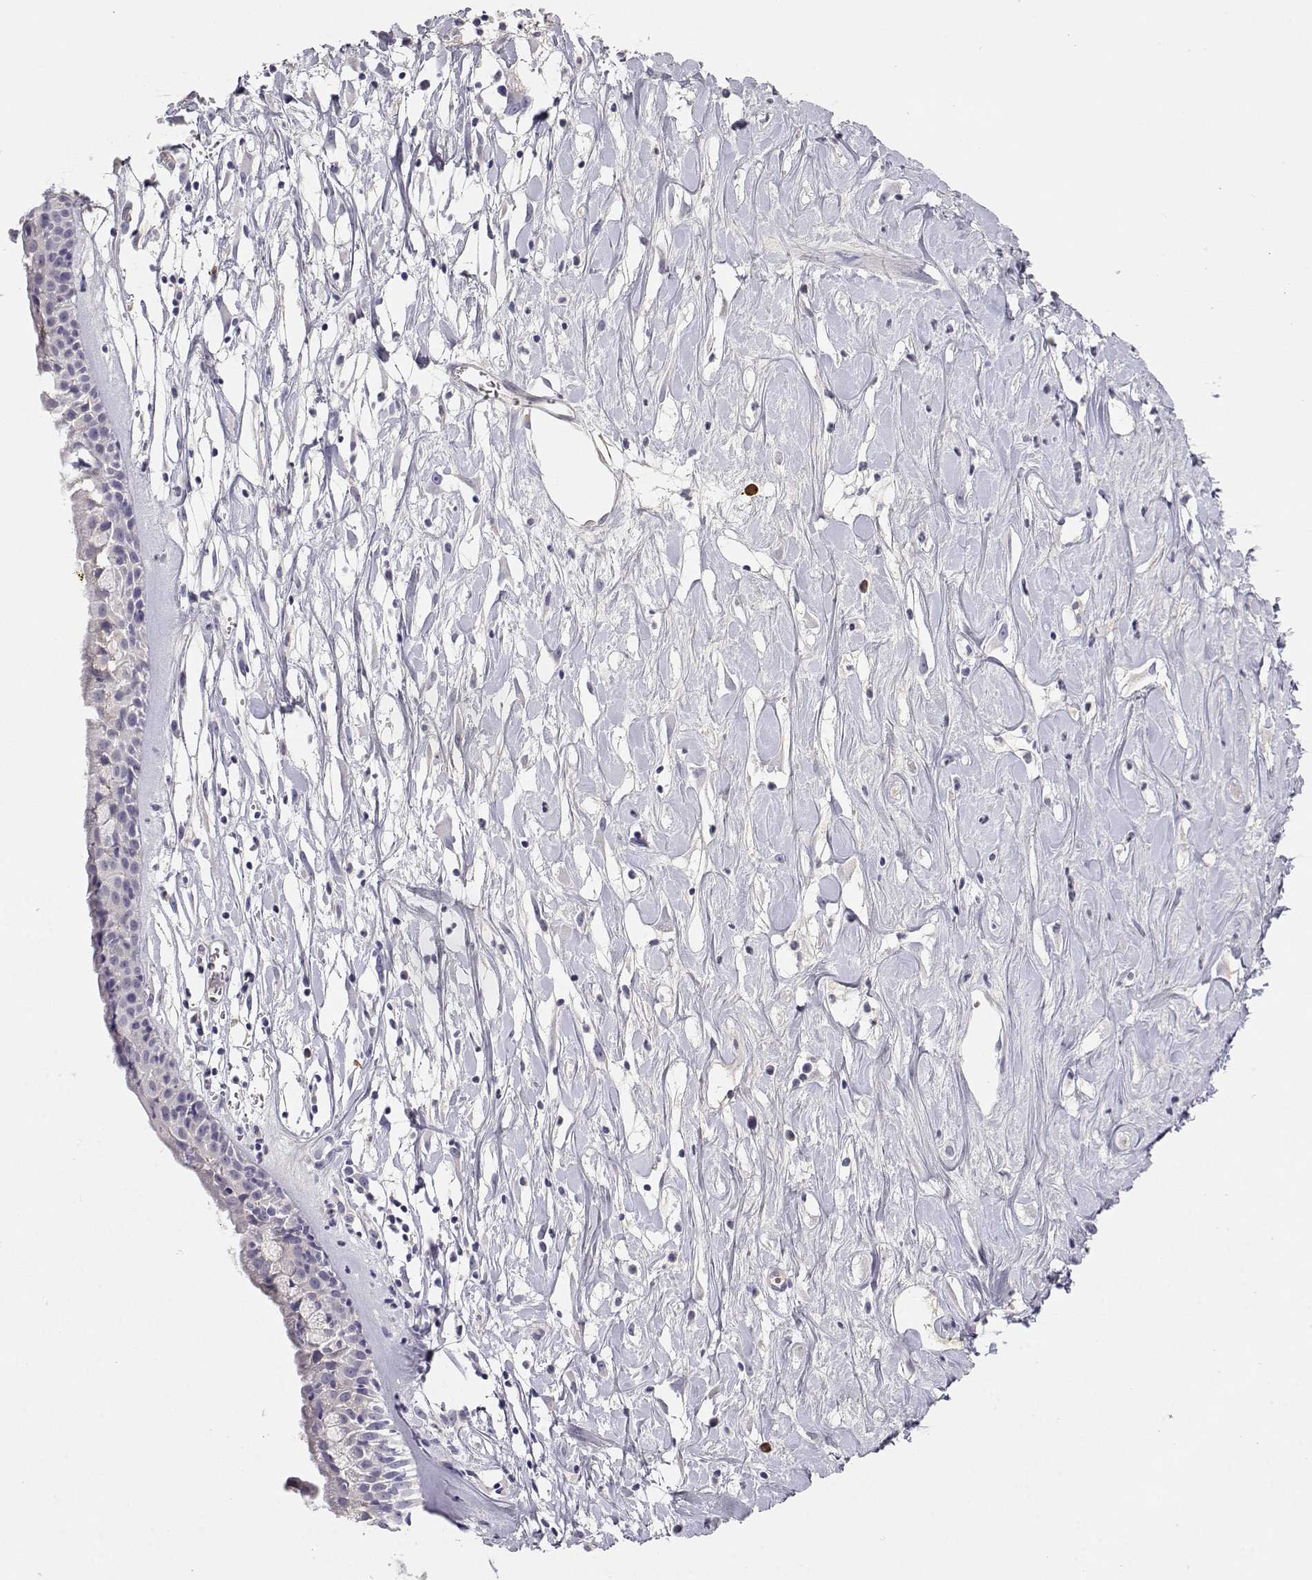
{"staining": {"intensity": "negative", "quantity": "none", "location": "none"}, "tissue": "nasopharynx", "cell_type": "Respiratory epithelial cells", "image_type": "normal", "snomed": [{"axis": "morphology", "description": "Normal tissue, NOS"}, {"axis": "topography", "description": "Nasopharynx"}], "caption": "Immunohistochemistry (IHC) histopathology image of benign nasopharynx stained for a protein (brown), which displays no positivity in respiratory epithelial cells. Nuclei are stained in blue.", "gene": "CDHR1", "patient": {"sex": "female", "age": 85}}